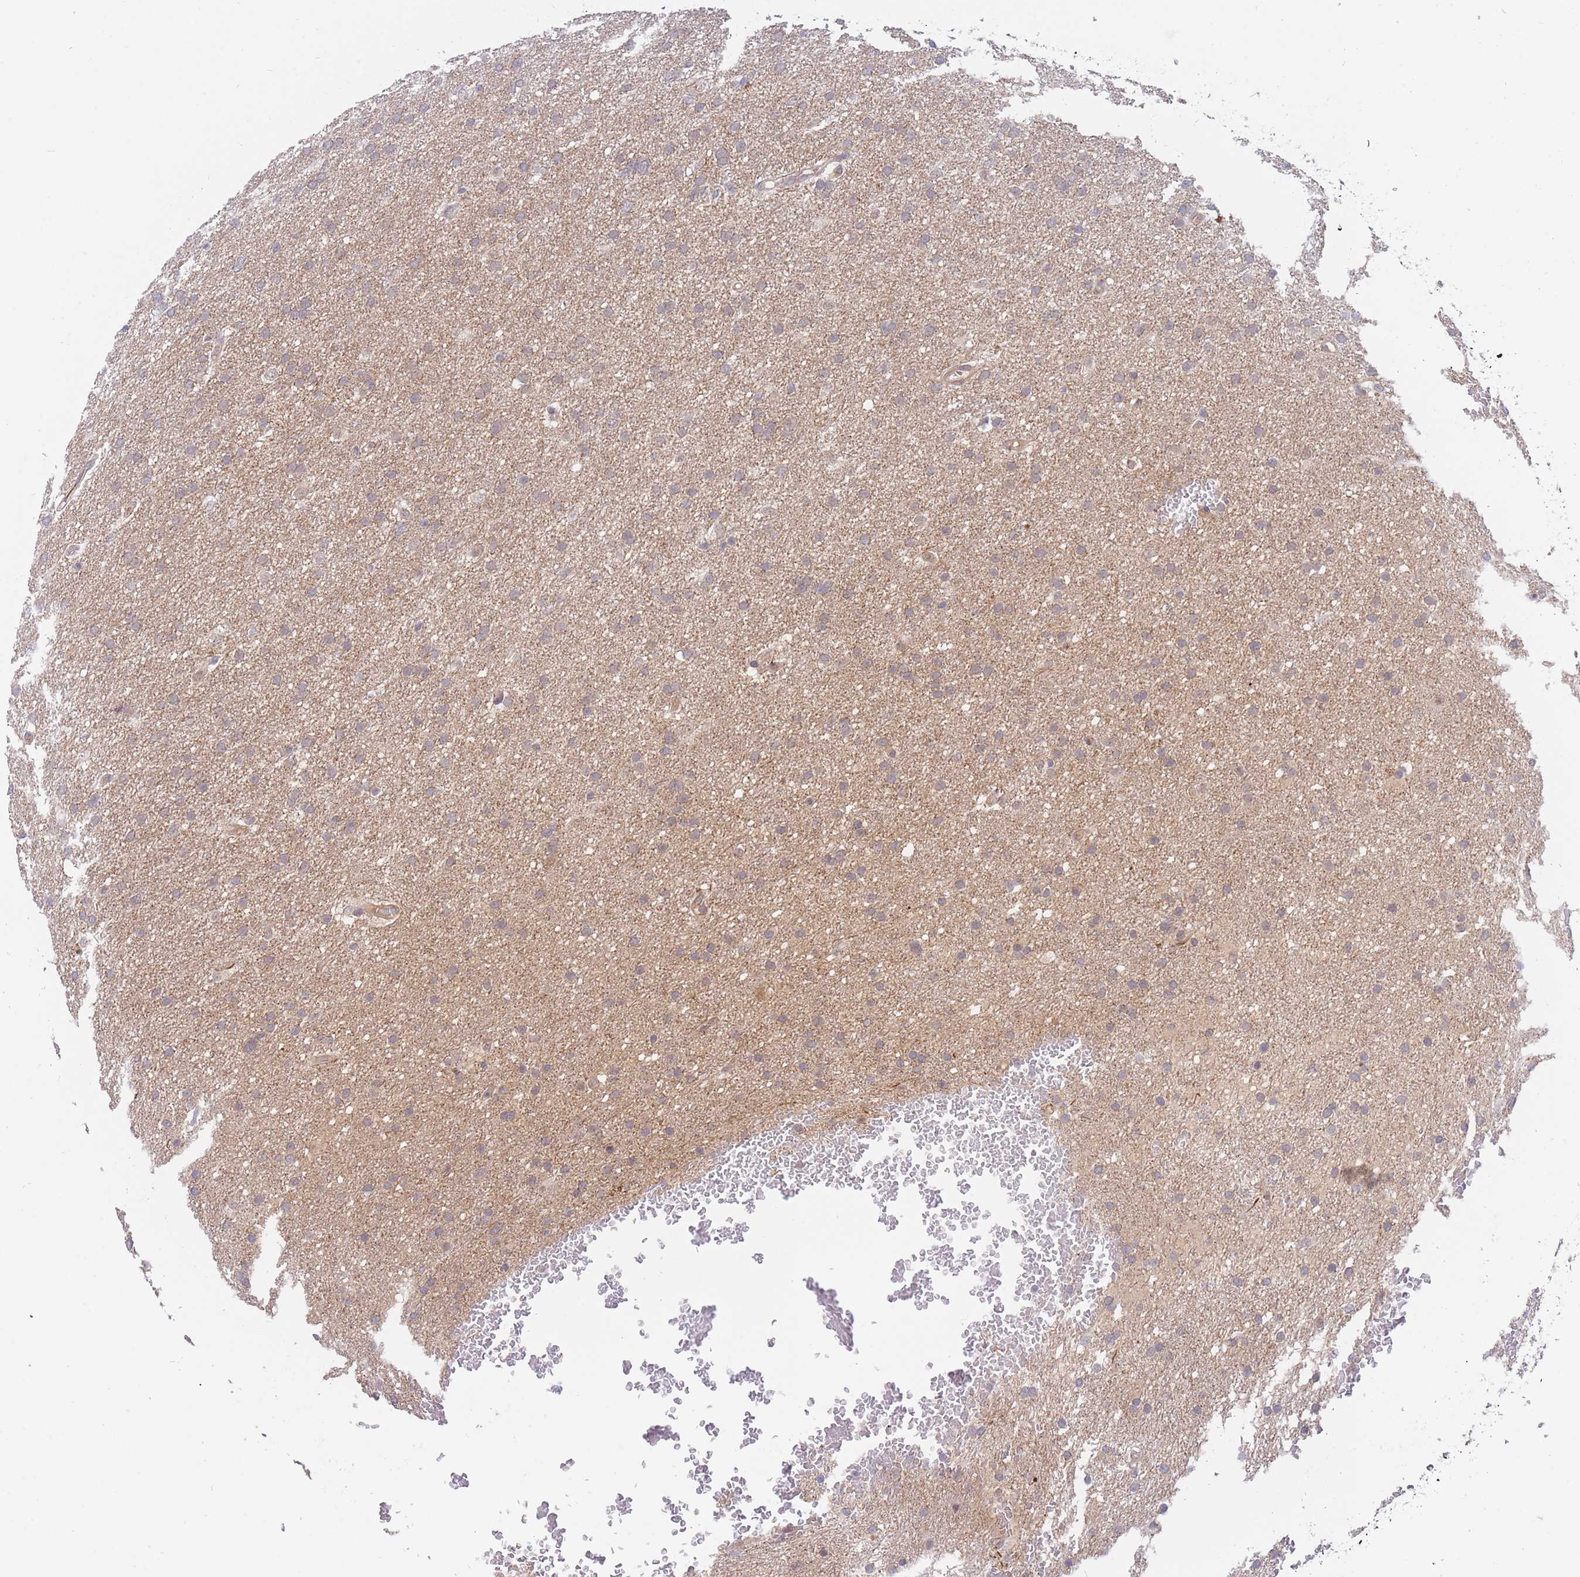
{"staining": {"intensity": "negative", "quantity": "none", "location": "none"}, "tissue": "glioma", "cell_type": "Tumor cells", "image_type": "cancer", "snomed": [{"axis": "morphology", "description": "Glioma, malignant, High grade"}, {"axis": "topography", "description": "Cerebral cortex"}], "caption": "Tumor cells are negative for protein expression in human malignant glioma (high-grade). Nuclei are stained in blue.", "gene": "APOL4", "patient": {"sex": "female", "age": 36}}